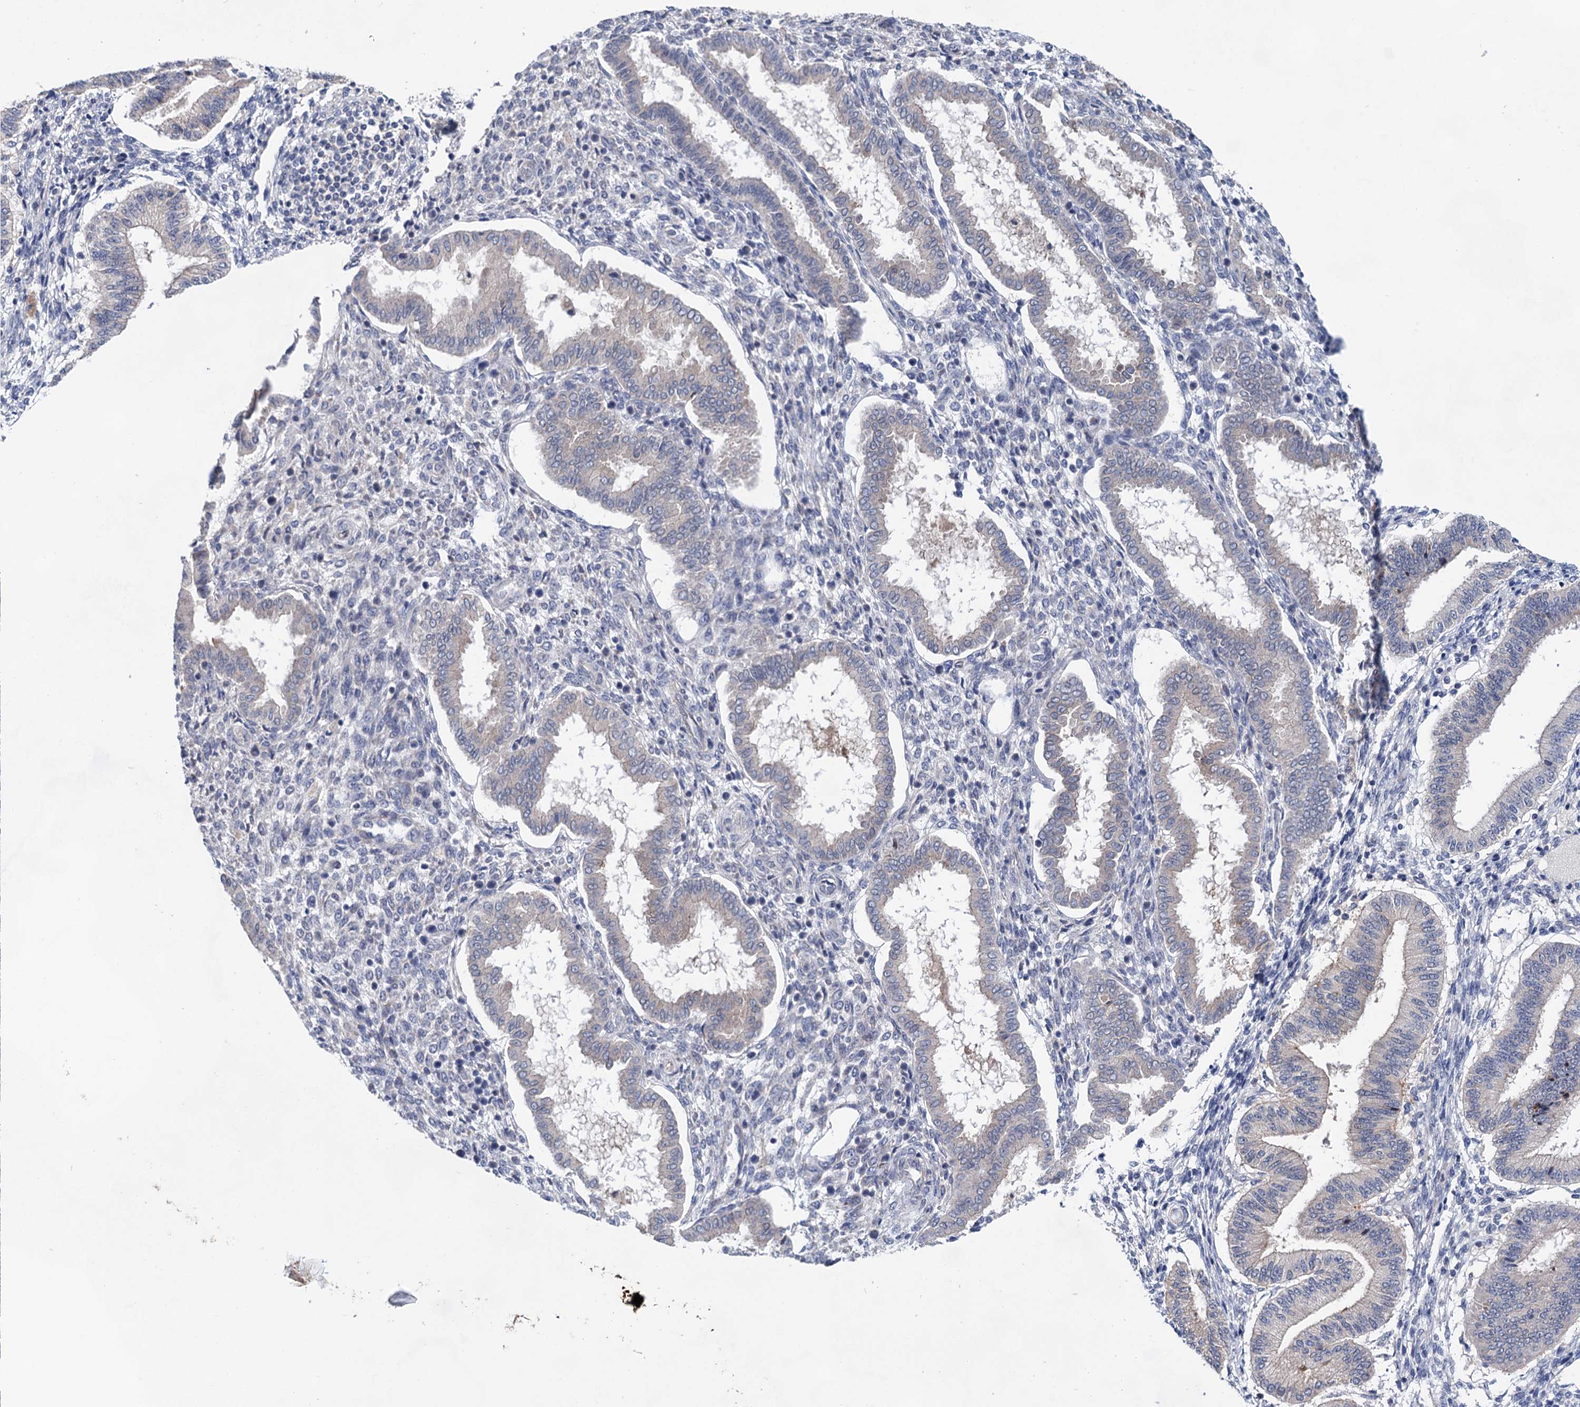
{"staining": {"intensity": "negative", "quantity": "none", "location": "none"}, "tissue": "endometrium", "cell_type": "Cells in endometrial stroma", "image_type": "normal", "snomed": [{"axis": "morphology", "description": "Normal tissue, NOS"}, {"axis": "topography", "description": "Endometrium"}], "caption": "DAB (3,3'-diaminobenzidine) immunohistochemical staining of unremarkable endometrium reveals no significant positivity in cells in endometrial stroma.", "gene": "MORN3", "patient": {"sex": "female", "age": 24}}